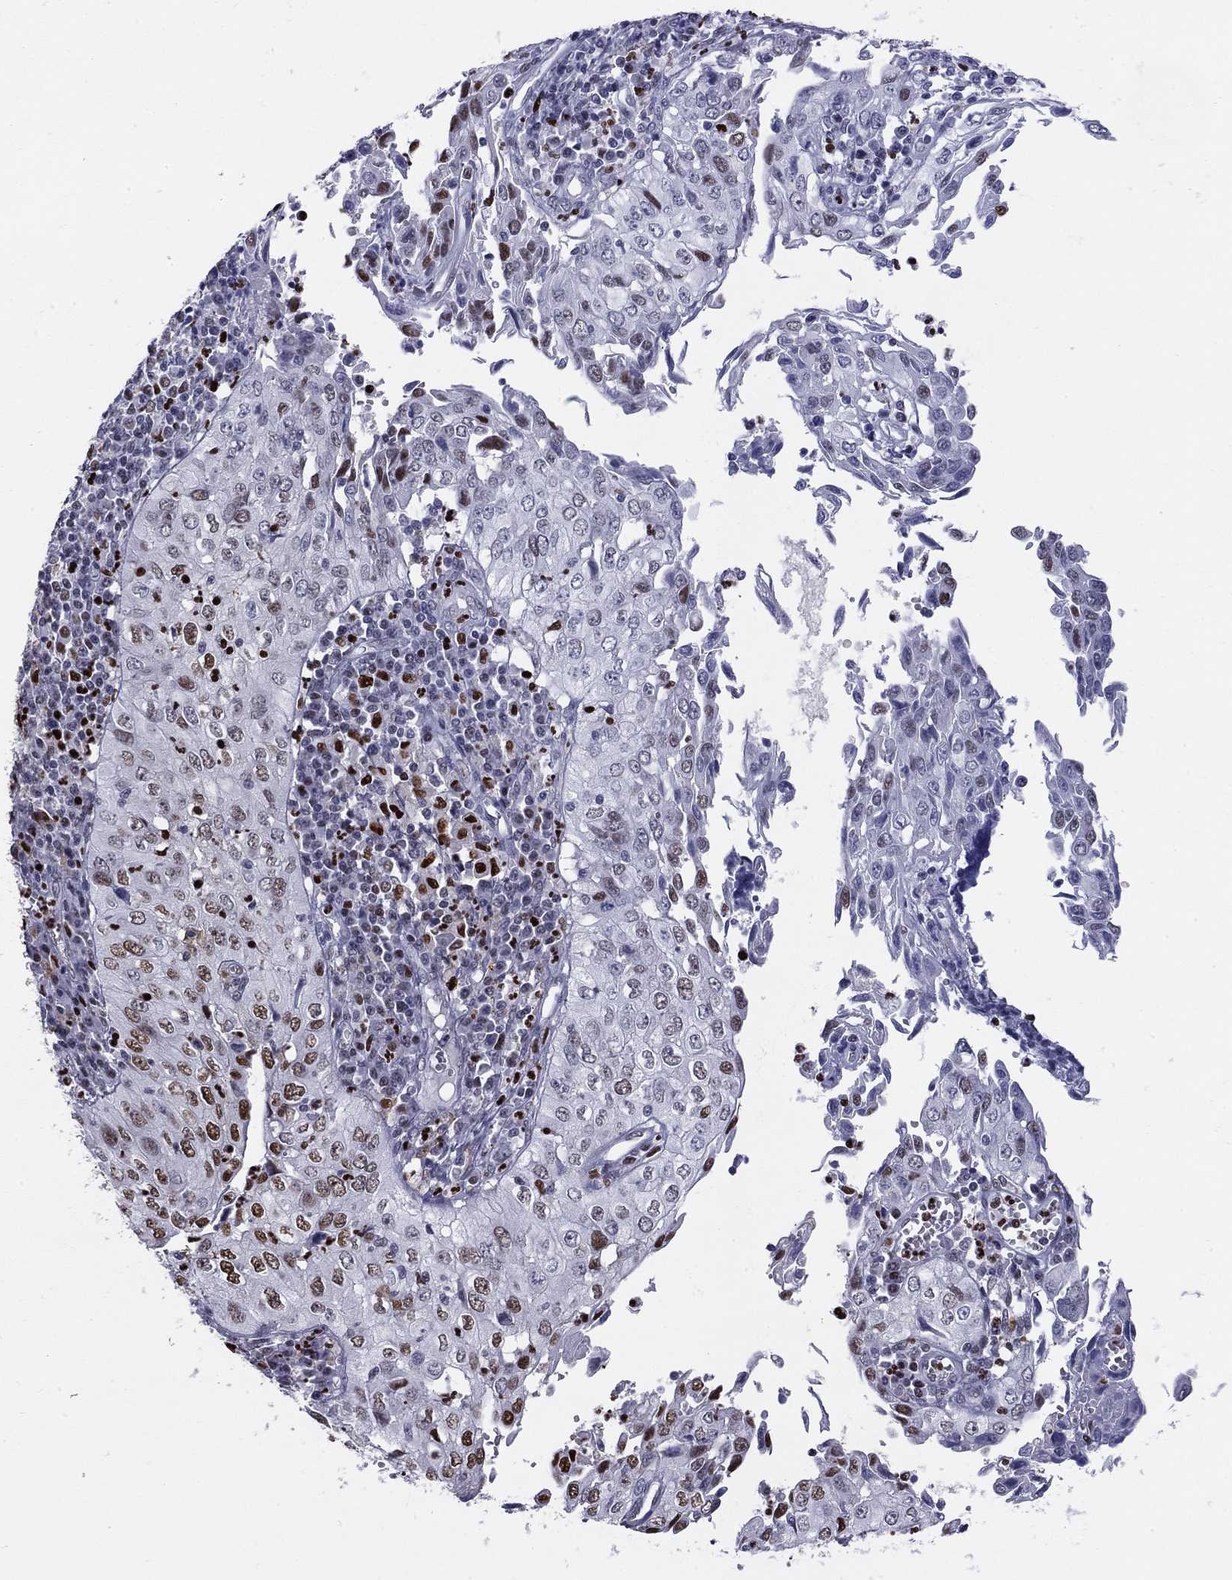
{"staining": {"intensity": "strong", "quantity": "<25%", "location": "nuclear"}, "tissue": "cervical cancer", "cell_type": "Tumor cells", "image_type": "cancer", "snomed": [{"axis": "morphology", "description": "Squamous cell carcinoma, NOS"}, {"axis": "topography", "description": "Cervix"}], "caption": "Strong nuclear staining for a protein is seen in about <25% of tumor cells of cervical cancer using immunohistochemistry.", "gene": "PCGF3", "patient": {"sex": "female", "age": 24}}